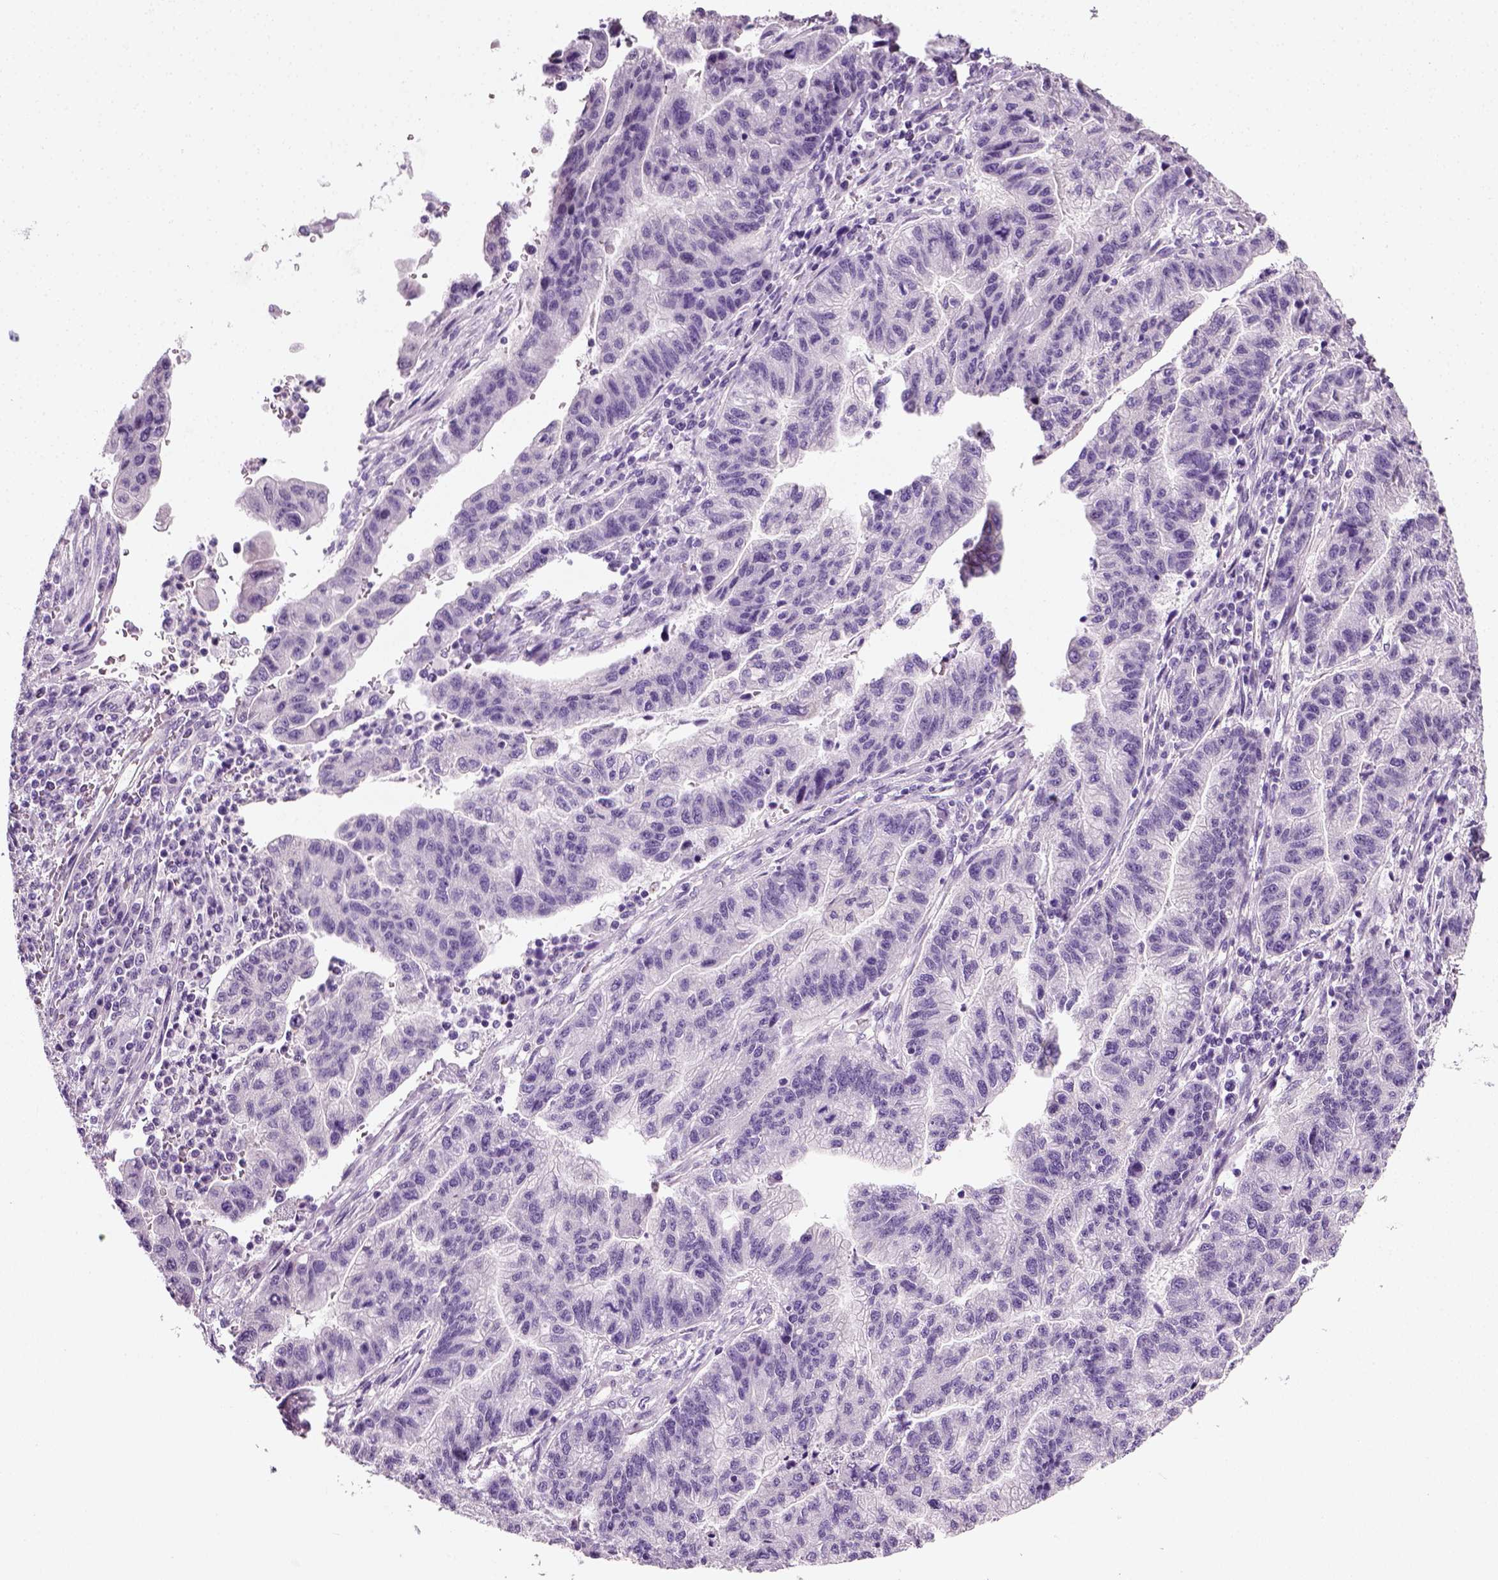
{"staining": {"intensity": "negative", "quantity": "none", "location": "none"}, "tissue": "stomach cancer", "cell_type": "Tumor cells", "image_type": "cancer", "snomed": [{"axis": "morphology", "description": "Adenocarcinoma, NOS"}, {"axis": "topography", "description": "Stomach"}], "caption": "IHC image of adenocarcinoma (stomach) stained for a protein (brown), which demonstrates no positivity in tumor cells.", "gene": "SPATA31E1", "patient": {"sex": "male", "age": 83}}